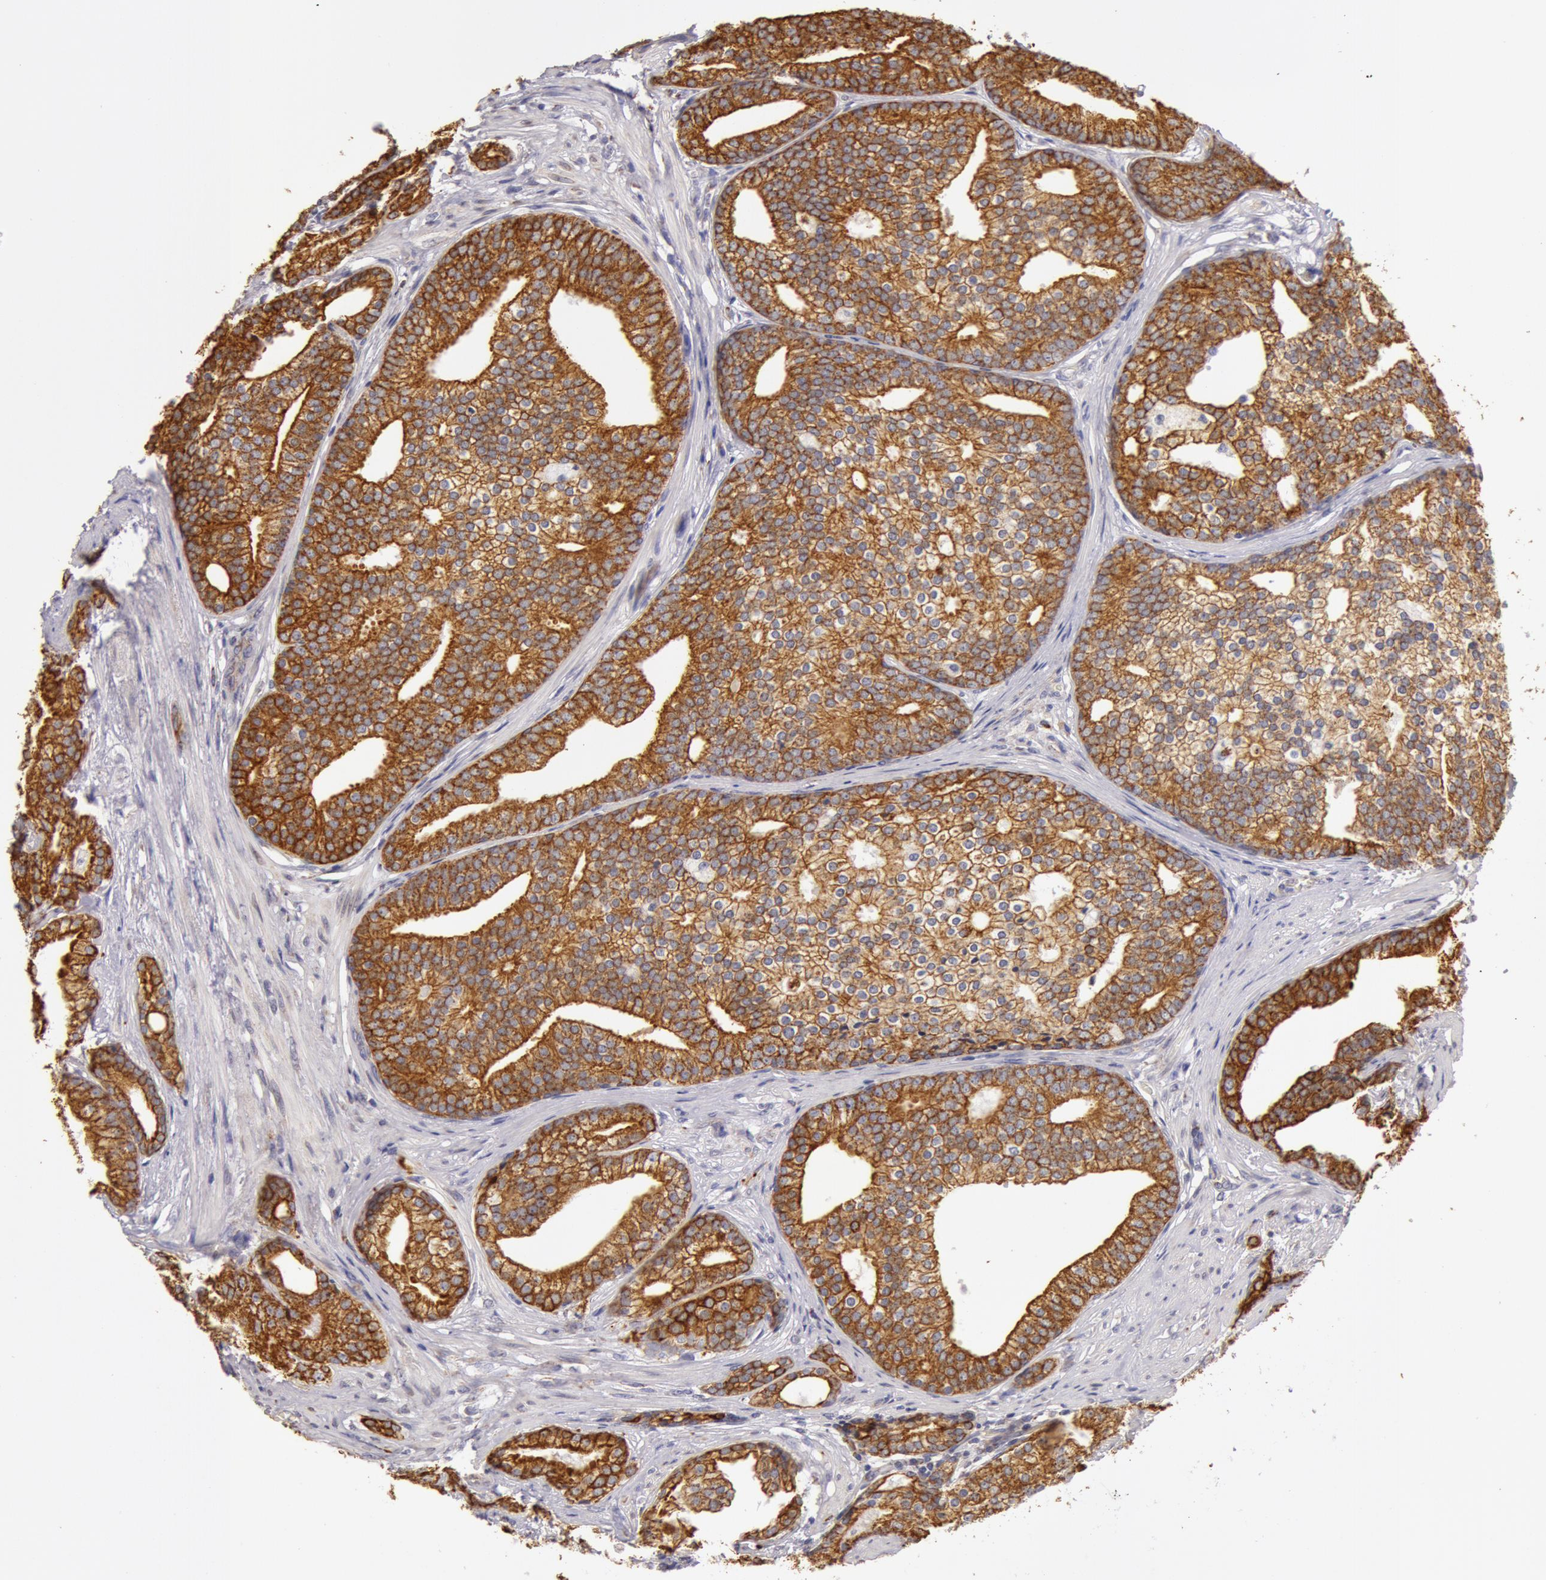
{"staining": {"intensity": "strong", "quantity": ">75%", "location": "cytoplasmic/membranous"}, "tissue": "prostate cancer", "cell_type": "Tumor cells", "image_type": "cancer", "snomed": [{"axis": "morphology", "description": "Adenocarcinoma, Low grade"}, {"axis": "topography", "description": "Prostate"}], "caption": "Adenocarcinoma (low-grade) (prostate) tissue displays strong cytoplasmic/membranous staining in about >75% of tumor cells The staining was performed using DAB (3,3'-diaminobenzidine), with brown indicating positive protein expression. Nuclei are stained blue with hematoxylin.", "gene": "KRT18", "patient": {"sex": "male", "age": 71}}